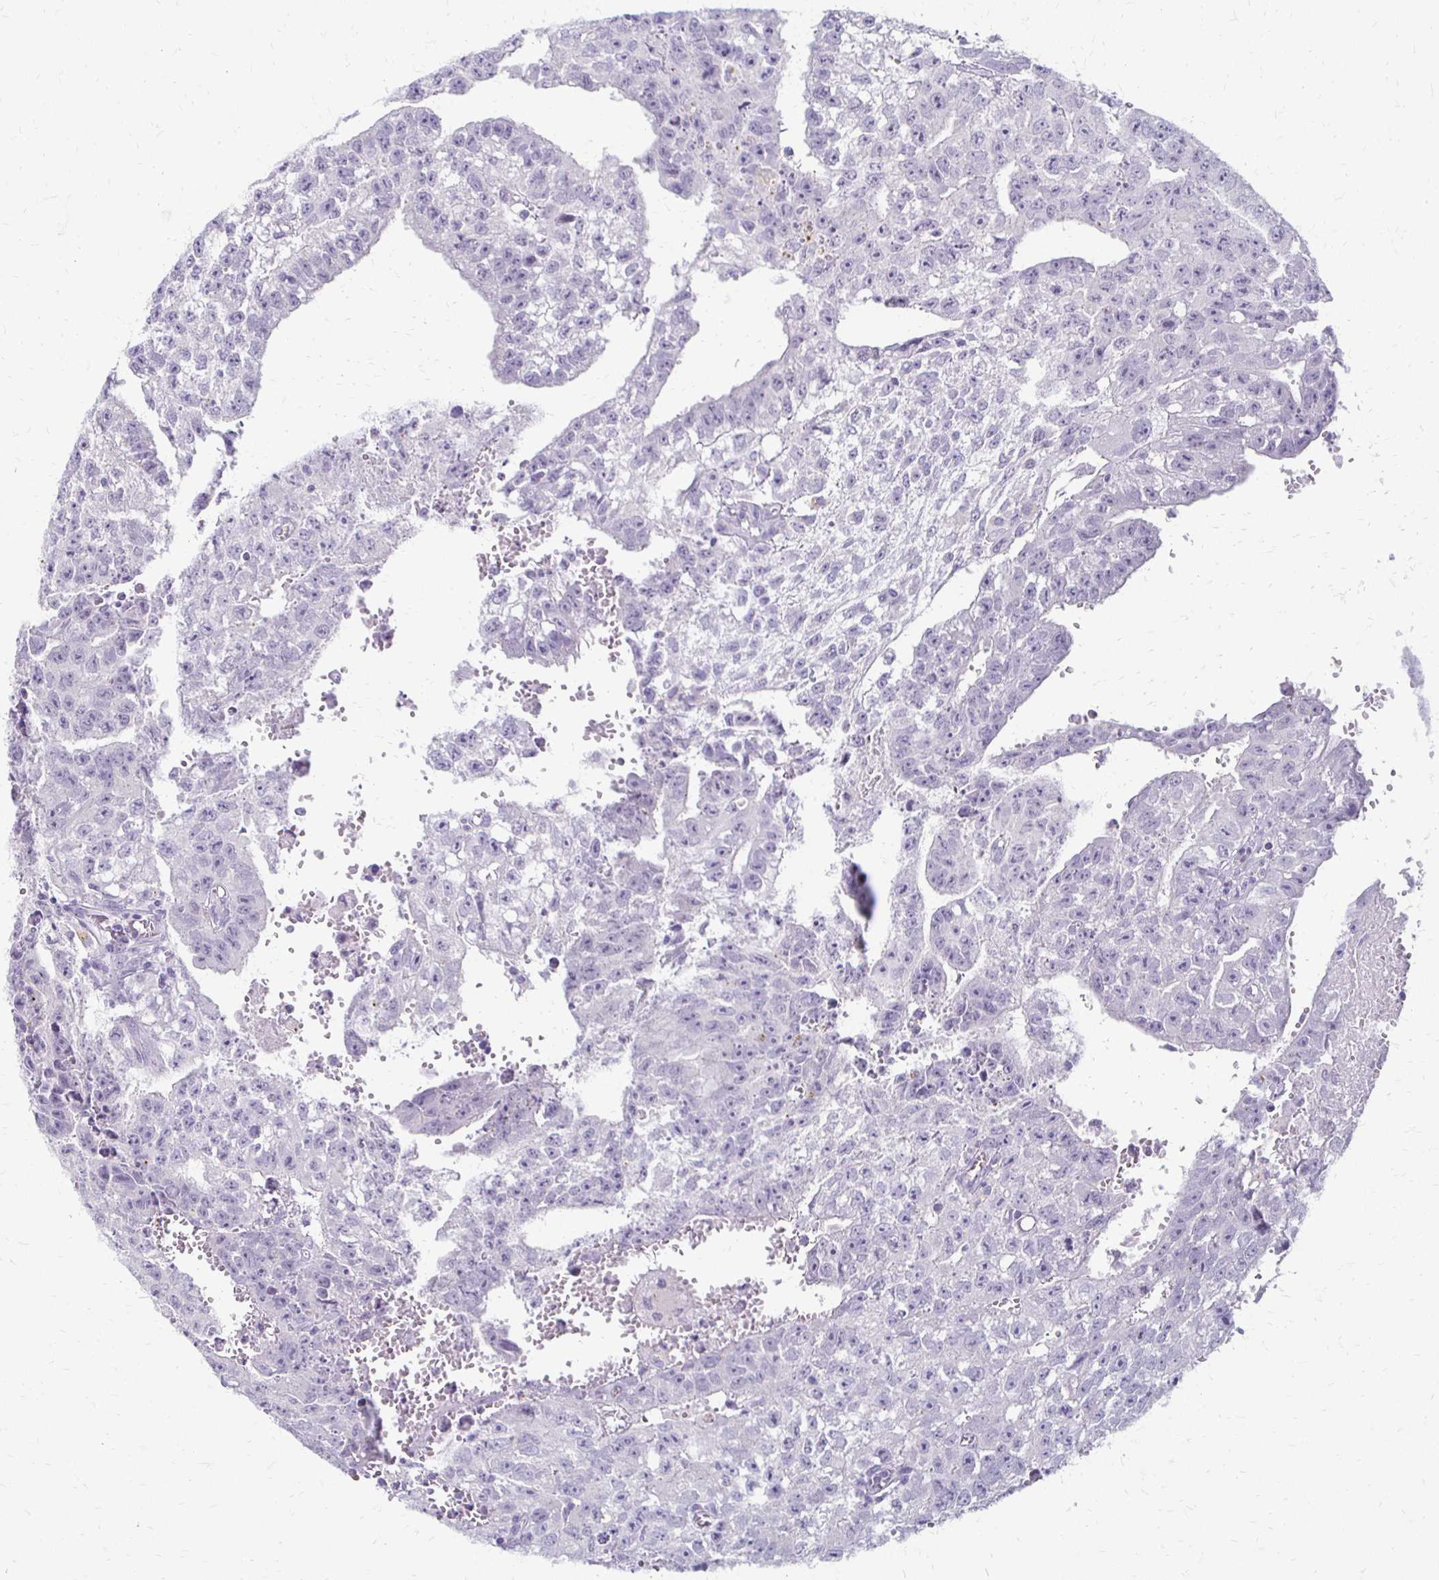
{"staining": {"intensity": "negative", "quantity": "none", "location": "none"}, "tissue": "testis cancer", "cell_type": "Tumor cells", "image_type": "cancer", "snomed": [{"axis": "morphology", "description": "Carcinoma, Embryonal, NOS"}, {"axis": "morphology", "description": "Teratoma, malignant, NOS"}, {"axis": "topography", "description": "Testis"}], "caption": "Immunohistochemistry (IHC) histopathology image of human testis embryonal carcinoma stained for a protein (brown), which exhibits no staining in tumor cells.", "gene": "ACP5", "patient": {"sex": "male", "age": 24}}